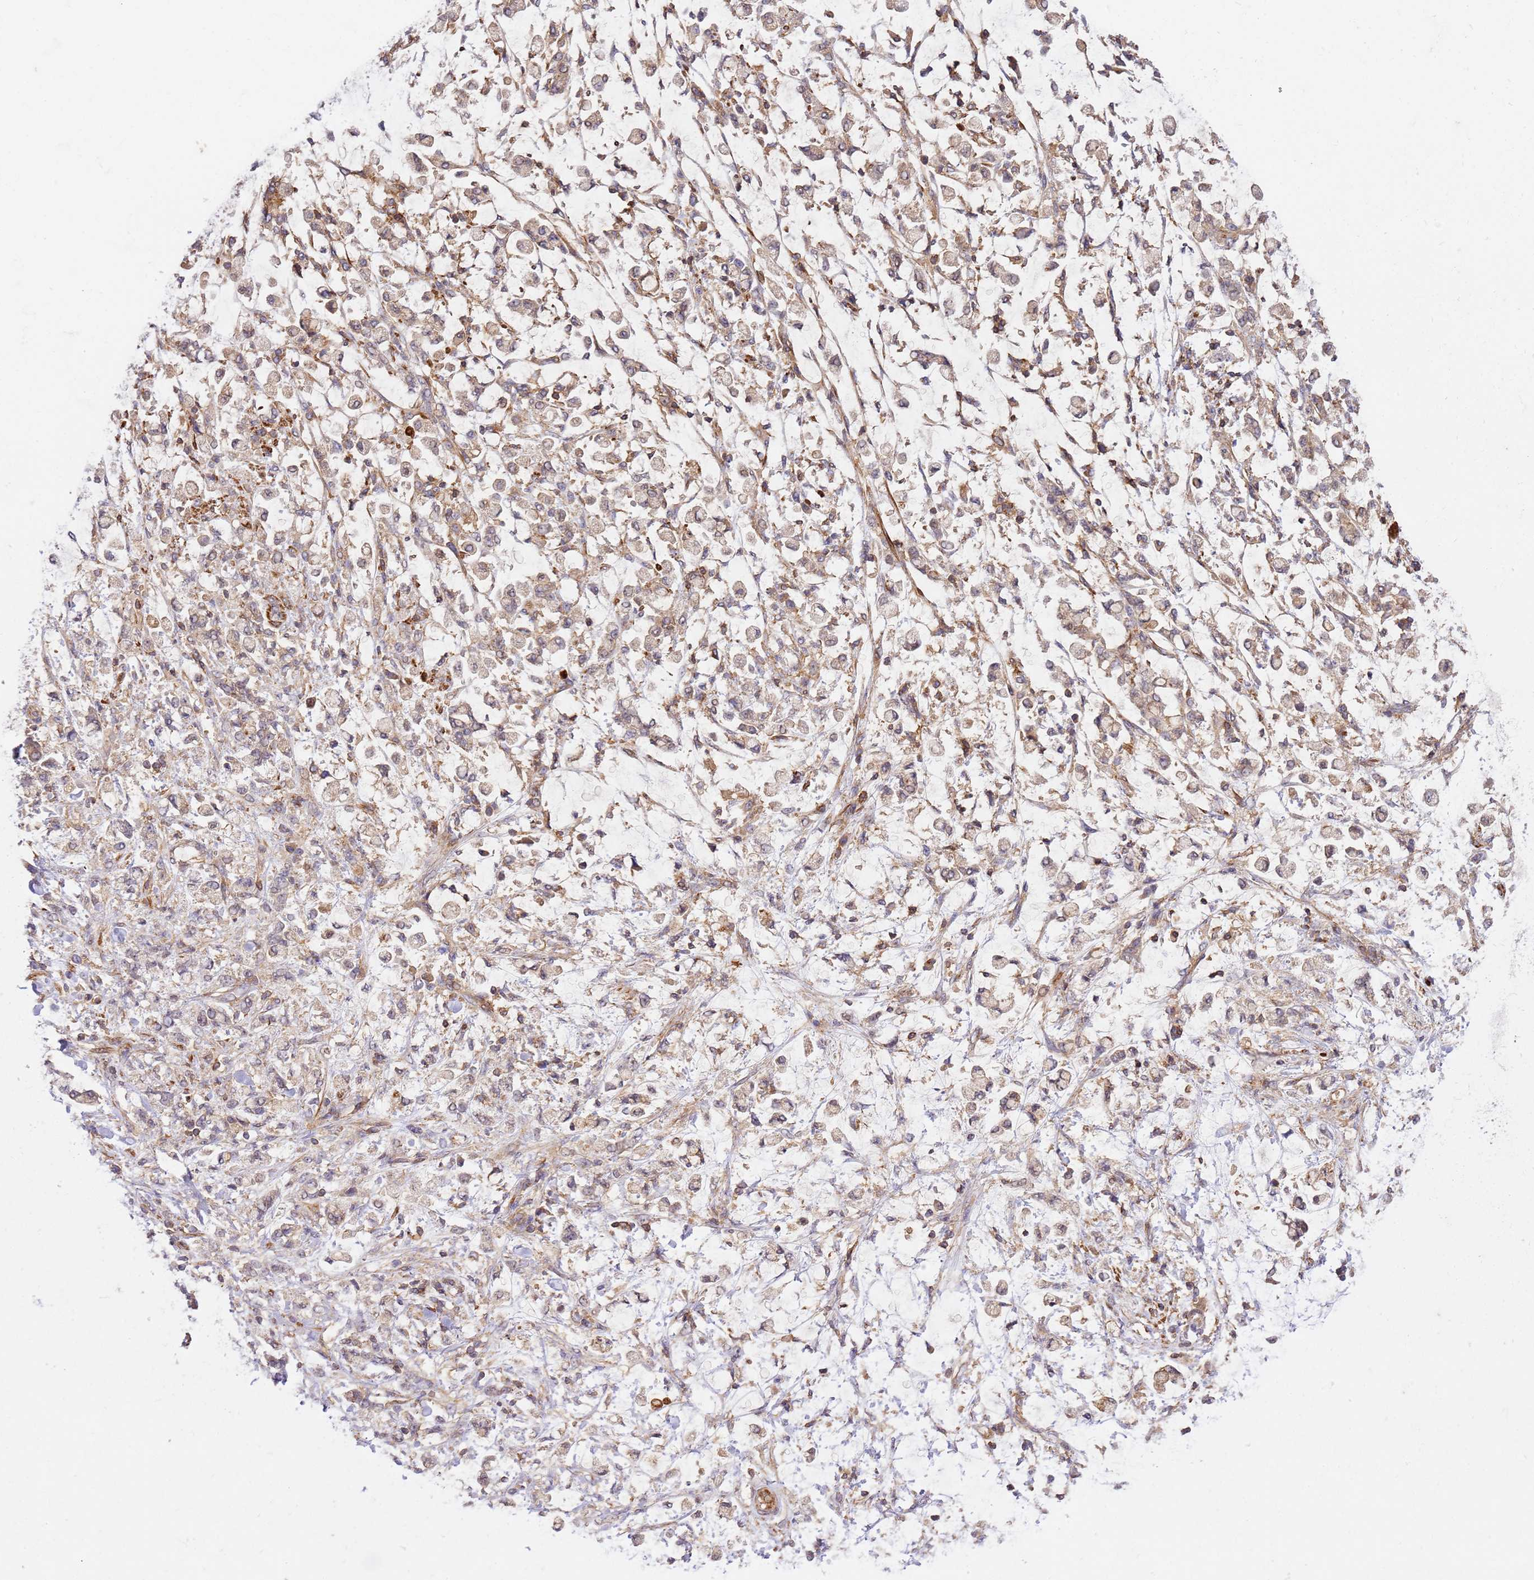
{"staining": {"intensity": "moderate", "quantity": "25%-75%", "location": "cytoplasmic/membranous"}, "tissue": "stomach cancer", "cell_type": "Tumor cells", "image_type": "cancer", "snomed": [{"axis": "morphology", "description": "Adenocarcinoma, NOS"}, {"axis": "topography", "description": "Stomach"}], "caption": "Immunohistochemical staining of stomach adenocarcinoma displays medium levels of moderate cytoplasmic/membranous positivity in about 25%-75% of tumor cells.", "gene": "GAREM1", "patient": {"sex": "female", "age": 60}}